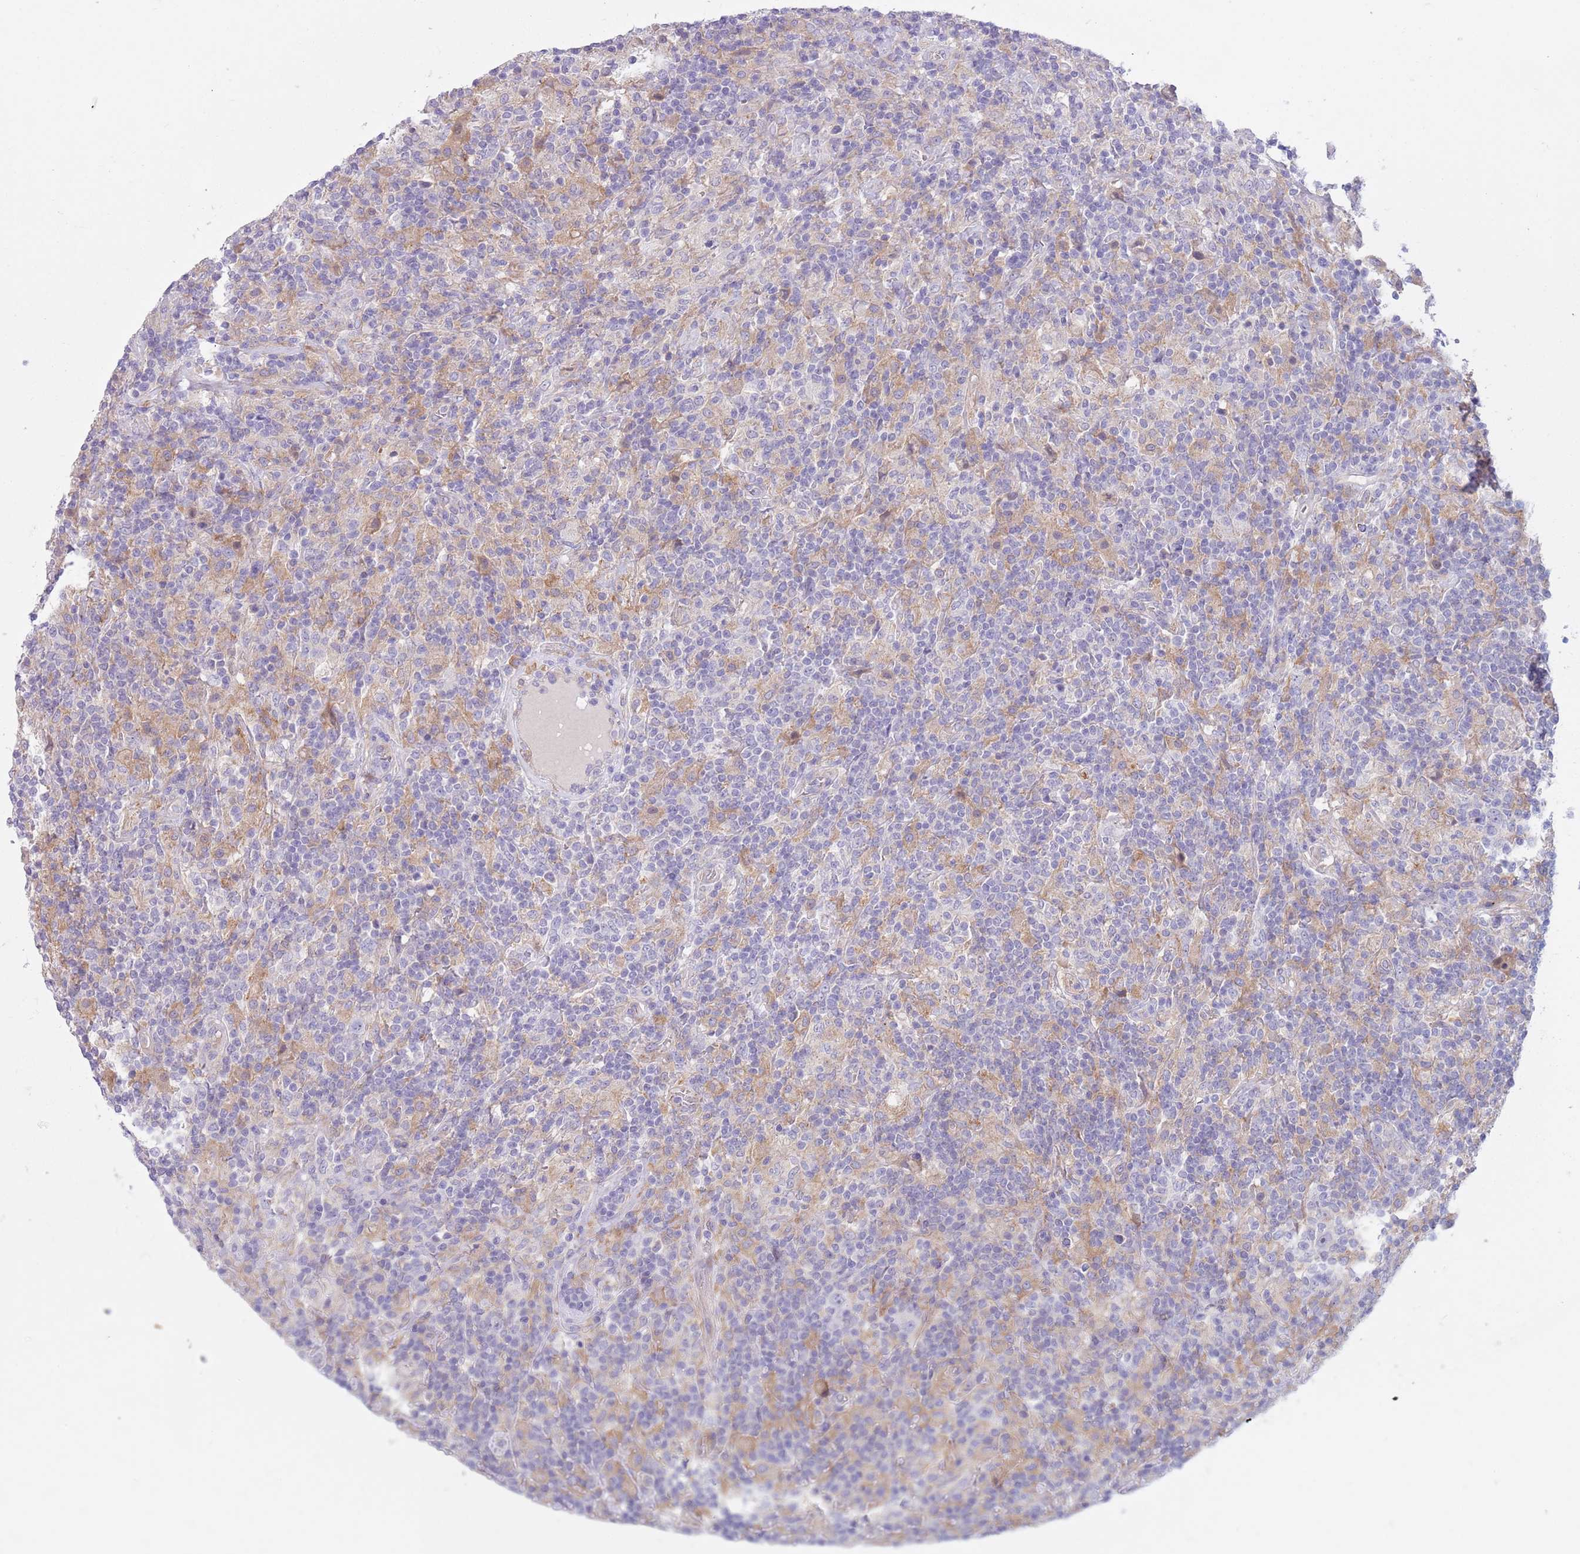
{"staining": {"intensity": "negative", "quantity": "none", "location": "none"}, "tissue": "lymphoma", "cell_type": "Tumor cells", "image_type": "cancer", "snomed": [{"axis": "morphology", "description": "Hodgkin's disease, NOS"}, {"axis": "topography", "description": "Lymph node"}], "caption": "High power microscopy image of an IHC histopathology image of Hodgkin's disease, revealing no significant staining in tumor cells.", "gene": "SNX6", "patient": {"sex": "male", "age": 70}}